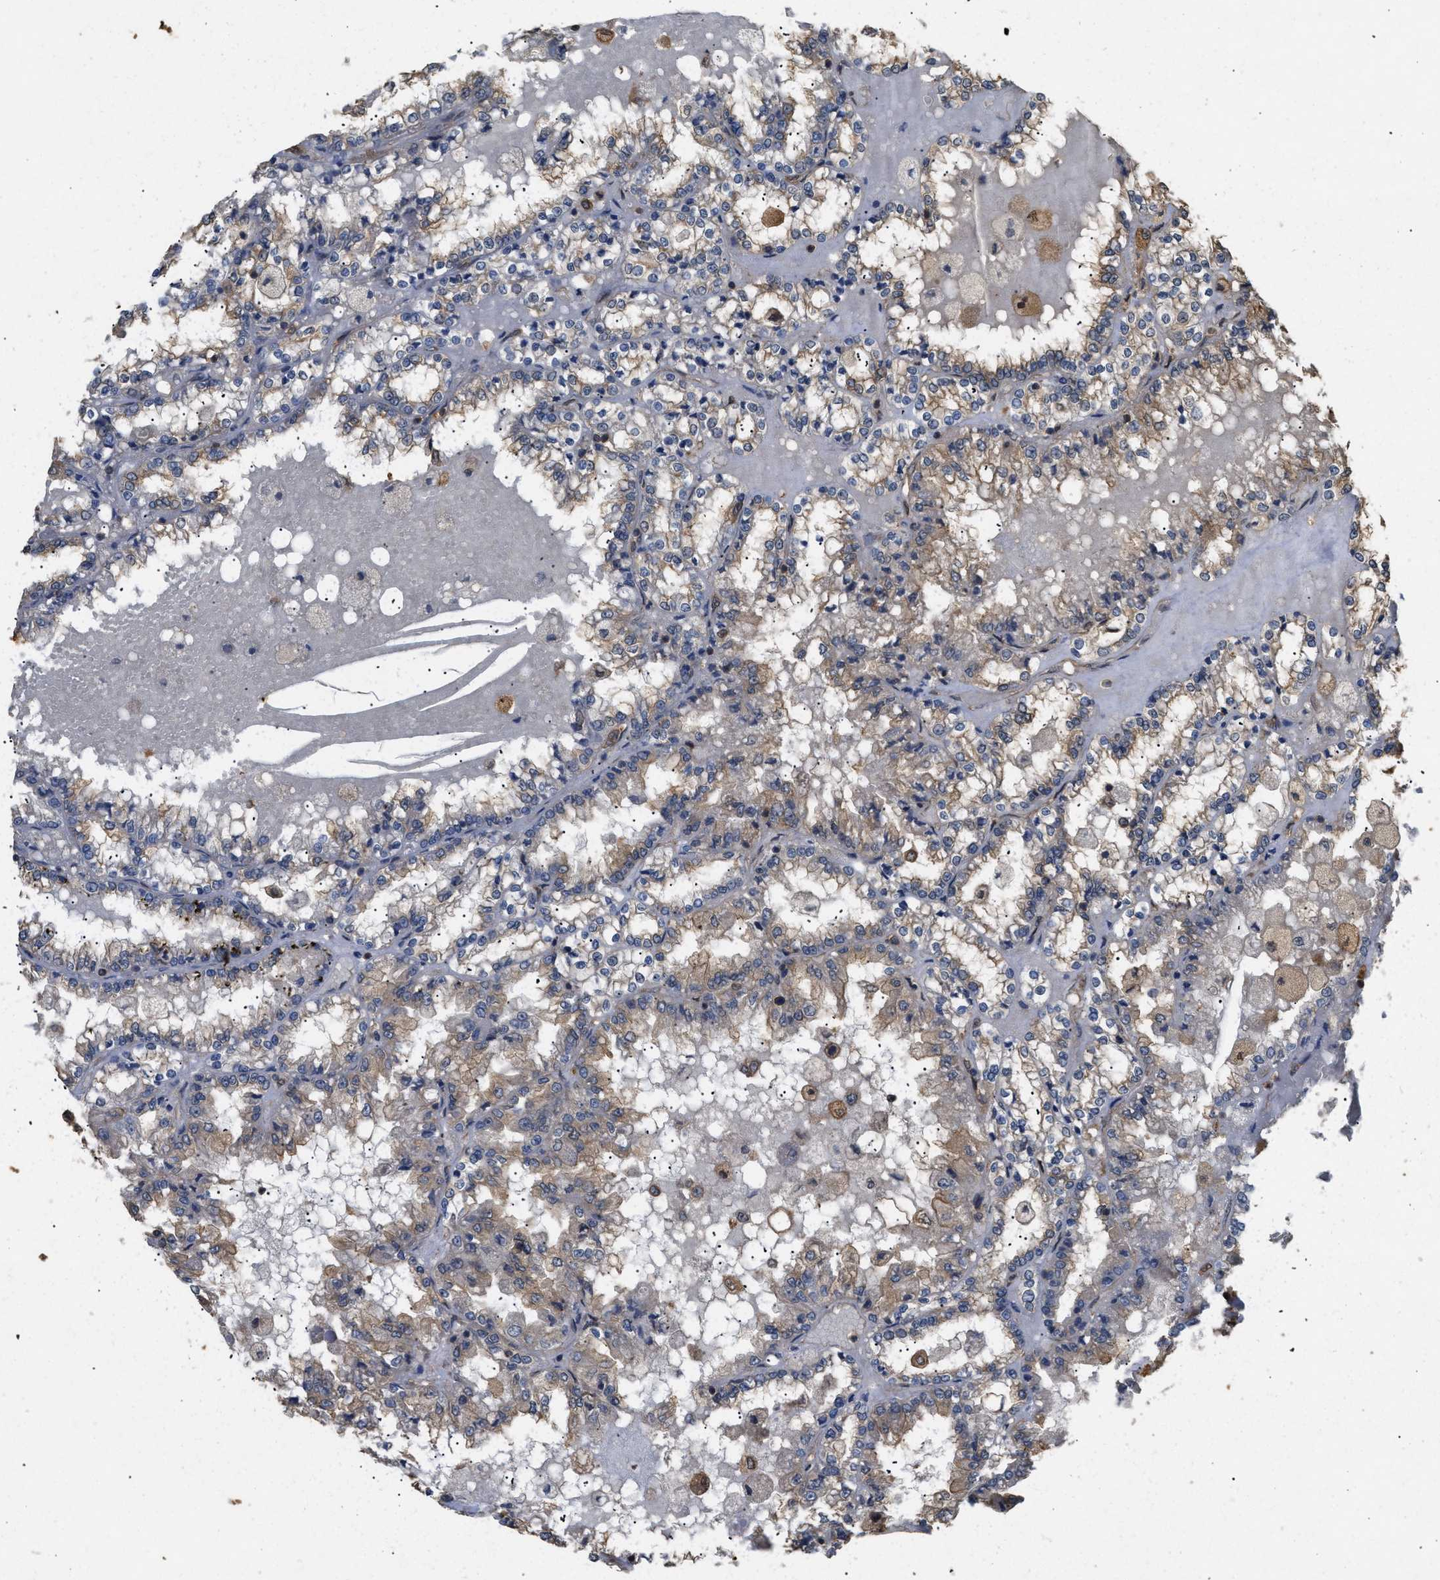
{"staining": {"intensity": "weak", "quantity": "25%-75%", "location": "cytoplasmic/membranous"}, "tissue": "renal cancer", "cell_type": "Tumor cells", "image_type": "cancer", "snomed": [{"axis": "morphology", "description": "Adenocarcinoma, NOS"}, {"axis": "topography", "description": "Kidney"}], "caption": "Weak cytoplasmic/membranous protein staining is present in about 25%-75% of tumor cells in renal cancer.", "gene": "CALM1", "patient": {"sex": "female", "age": 56}}